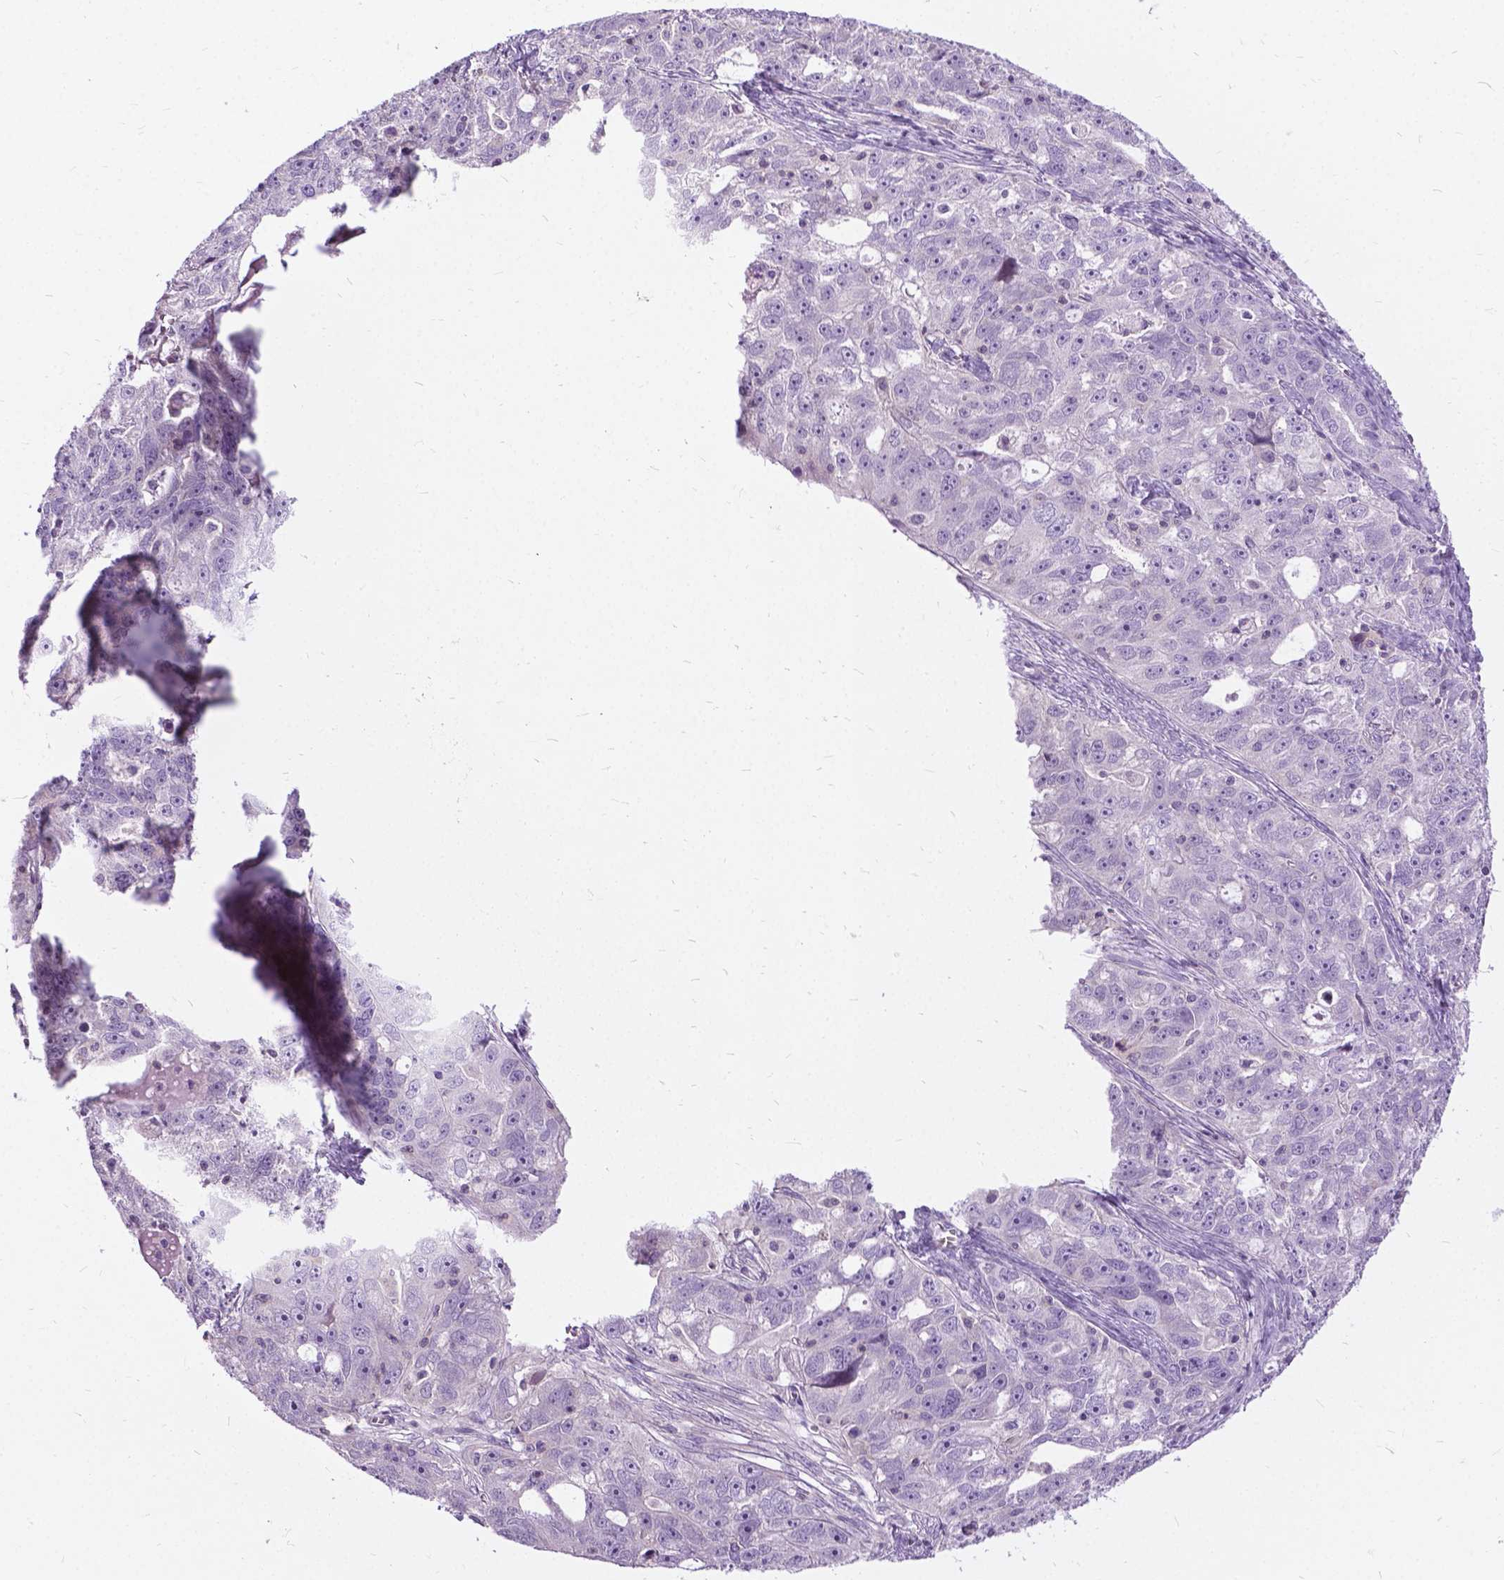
{"staining": {"intensity": "negative", "quantity": "none", "location": "none"}, "tissue": "ovarian cancer", "cell_type": "Tumor cells", "image_type": "cancer", "snomed": [{"axis": "morphology", "description": "Cystadenocarcinoma, serous, NOS"}, {"axis": "topography", "description": "Ovary"}], "caption": "Human ovarian cancer (serous cystadenocarcinoma) stained for a protein using IHC demonstrates no staining in tumor cells.", "gene": "JAK3", "patient": {"sex": "female", "age": 51}}